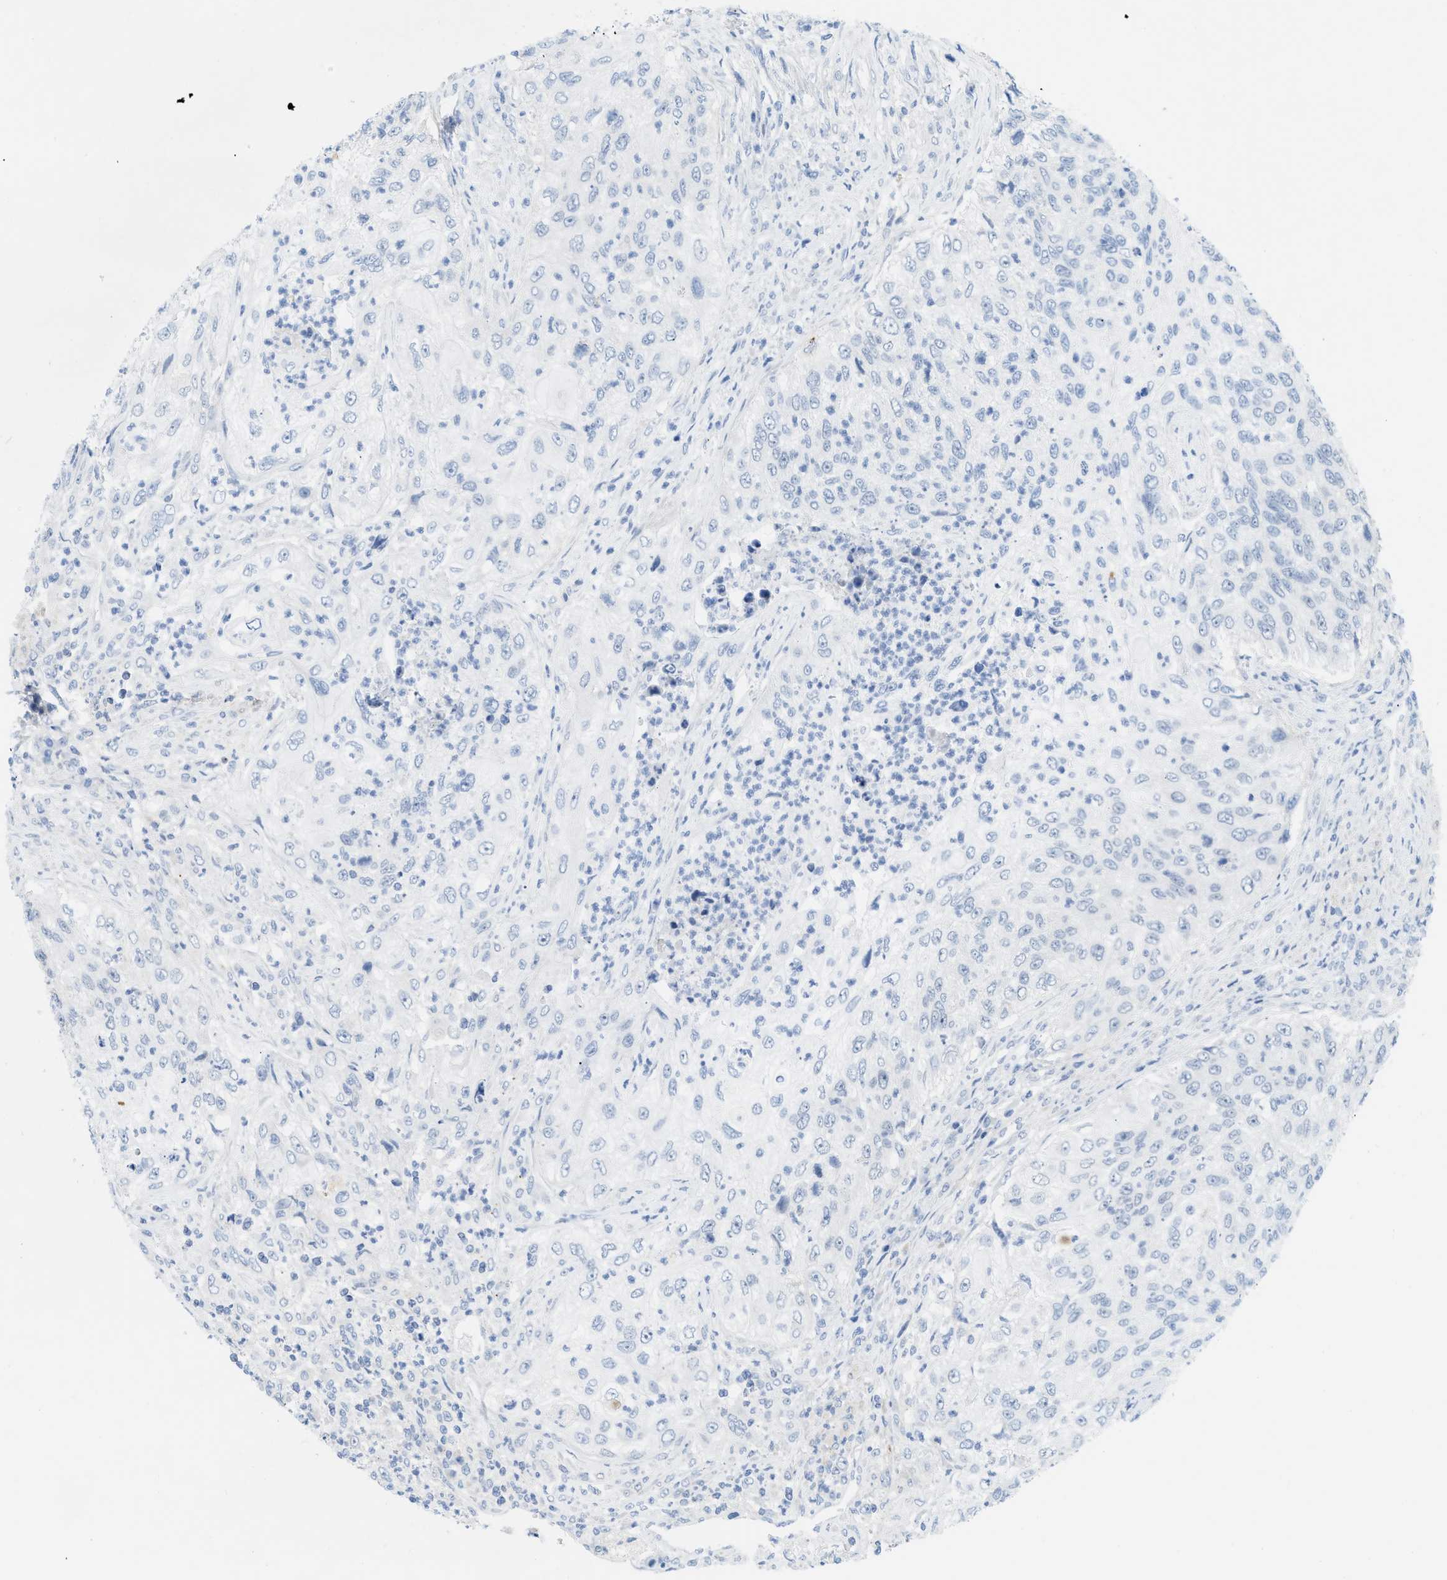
{"staining": {"intensity": "negative", "quantity": "none", "location": "none"}, "tissue": "urothelial cancer", "cell_type": "Tumor cells", "image_type": "cancer", "snomed": [{"axis": "morphology", "description": "Urothelial carcinoma, High grade"}, {"axis": "topography", "description": "Urinary bladder"}], "caption": "Urothelial carcinoma (high-grade) stained for a protein using immunohistochemistry (IHC) shows no staining tumor cells.", "gene": "HLTF", "patient": {"sex": "female", "age": 60}}